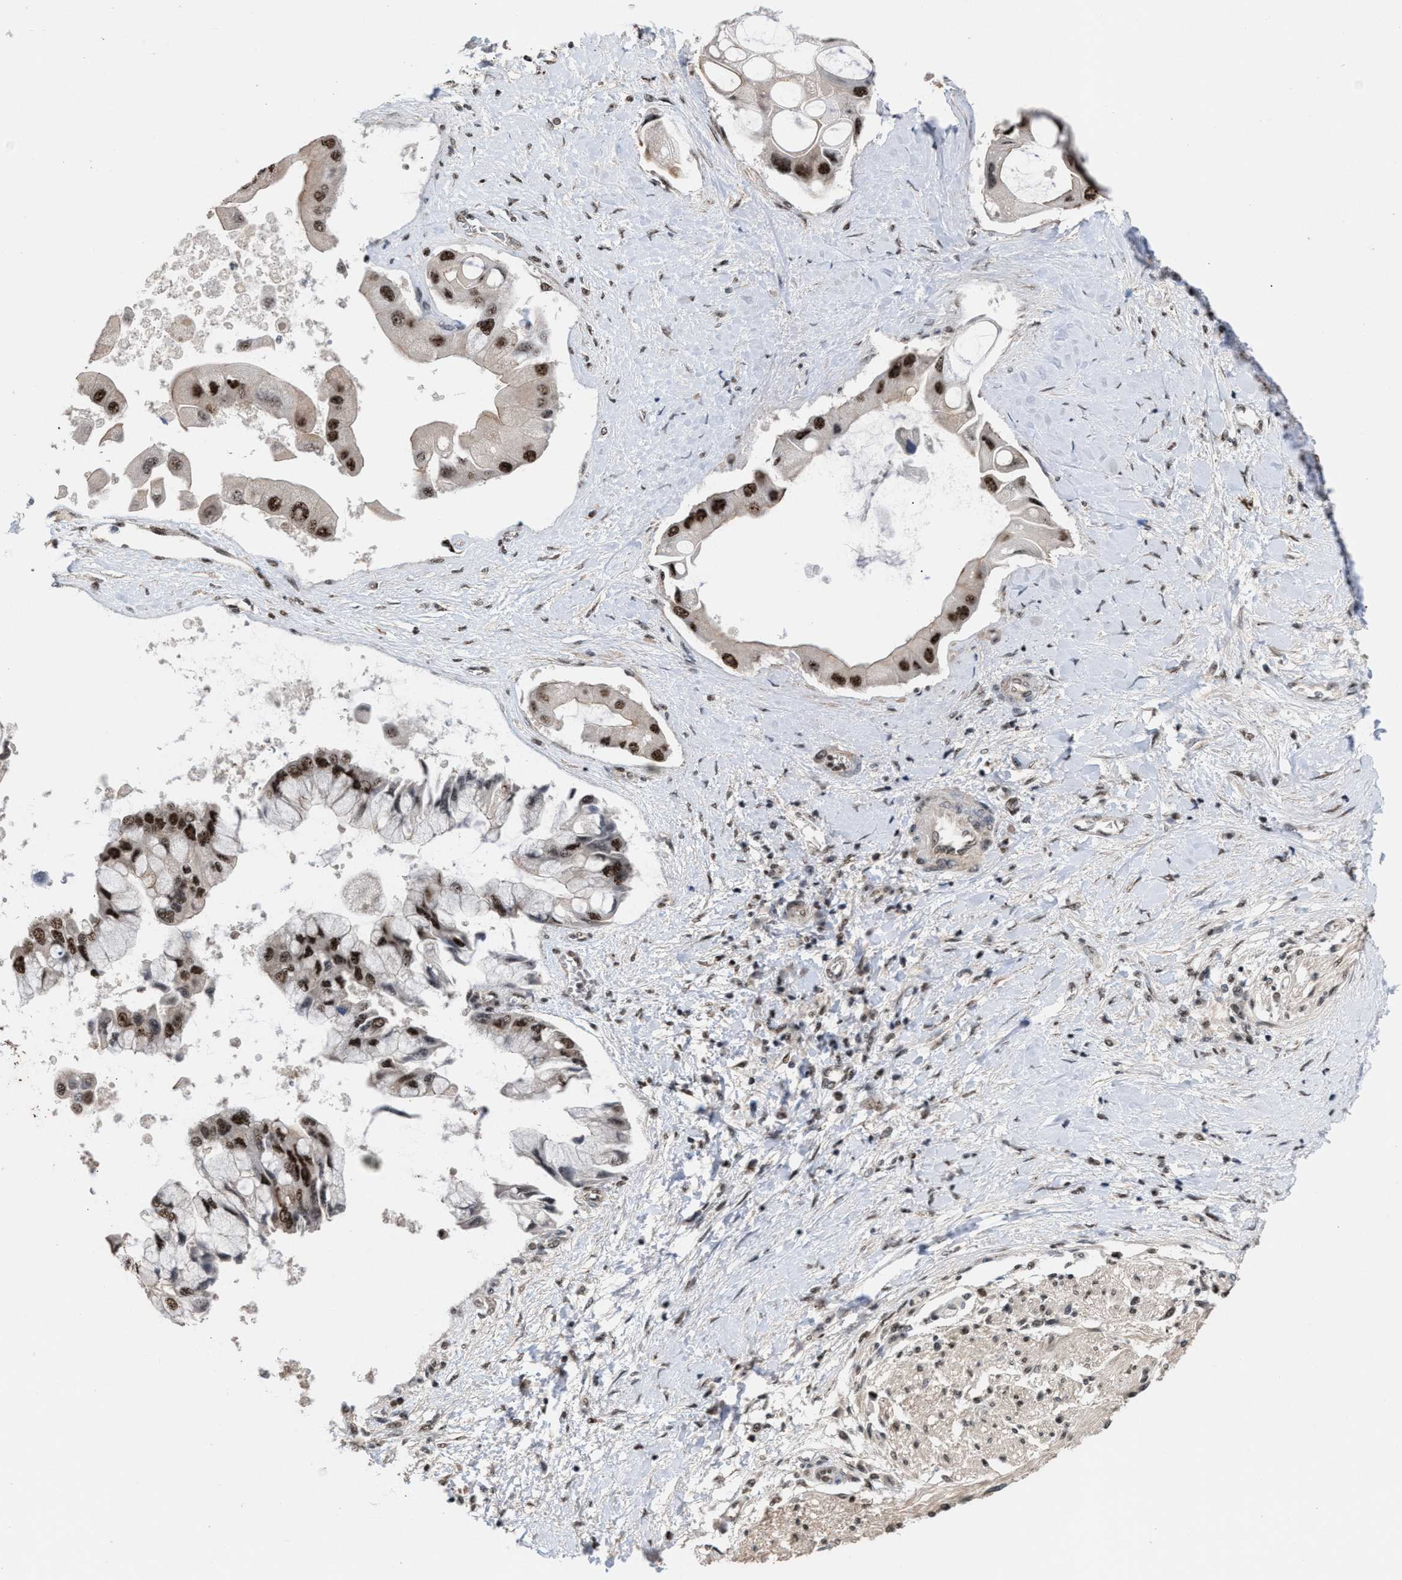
{"staining": {"intensity": "strong", "quantity": ">75%", "location": "nuclear"}, "tissue": "liver cancer", "cell_type": "Tumor cells", "image_type": "cancer", "snomed": [{"axis": "morphology", "description": "Cholangiocarcinoma"}, {"axis": "topography", "description": "Liver"}], "caption": "This is a photomicrograph of immunohistochemistry staining of liver cholangiocarcinoma, which shows strong staining in the nuclear of tumor cells.", "gene": "EIF4A3", "patient": {"sex": "male", "age": 50}}